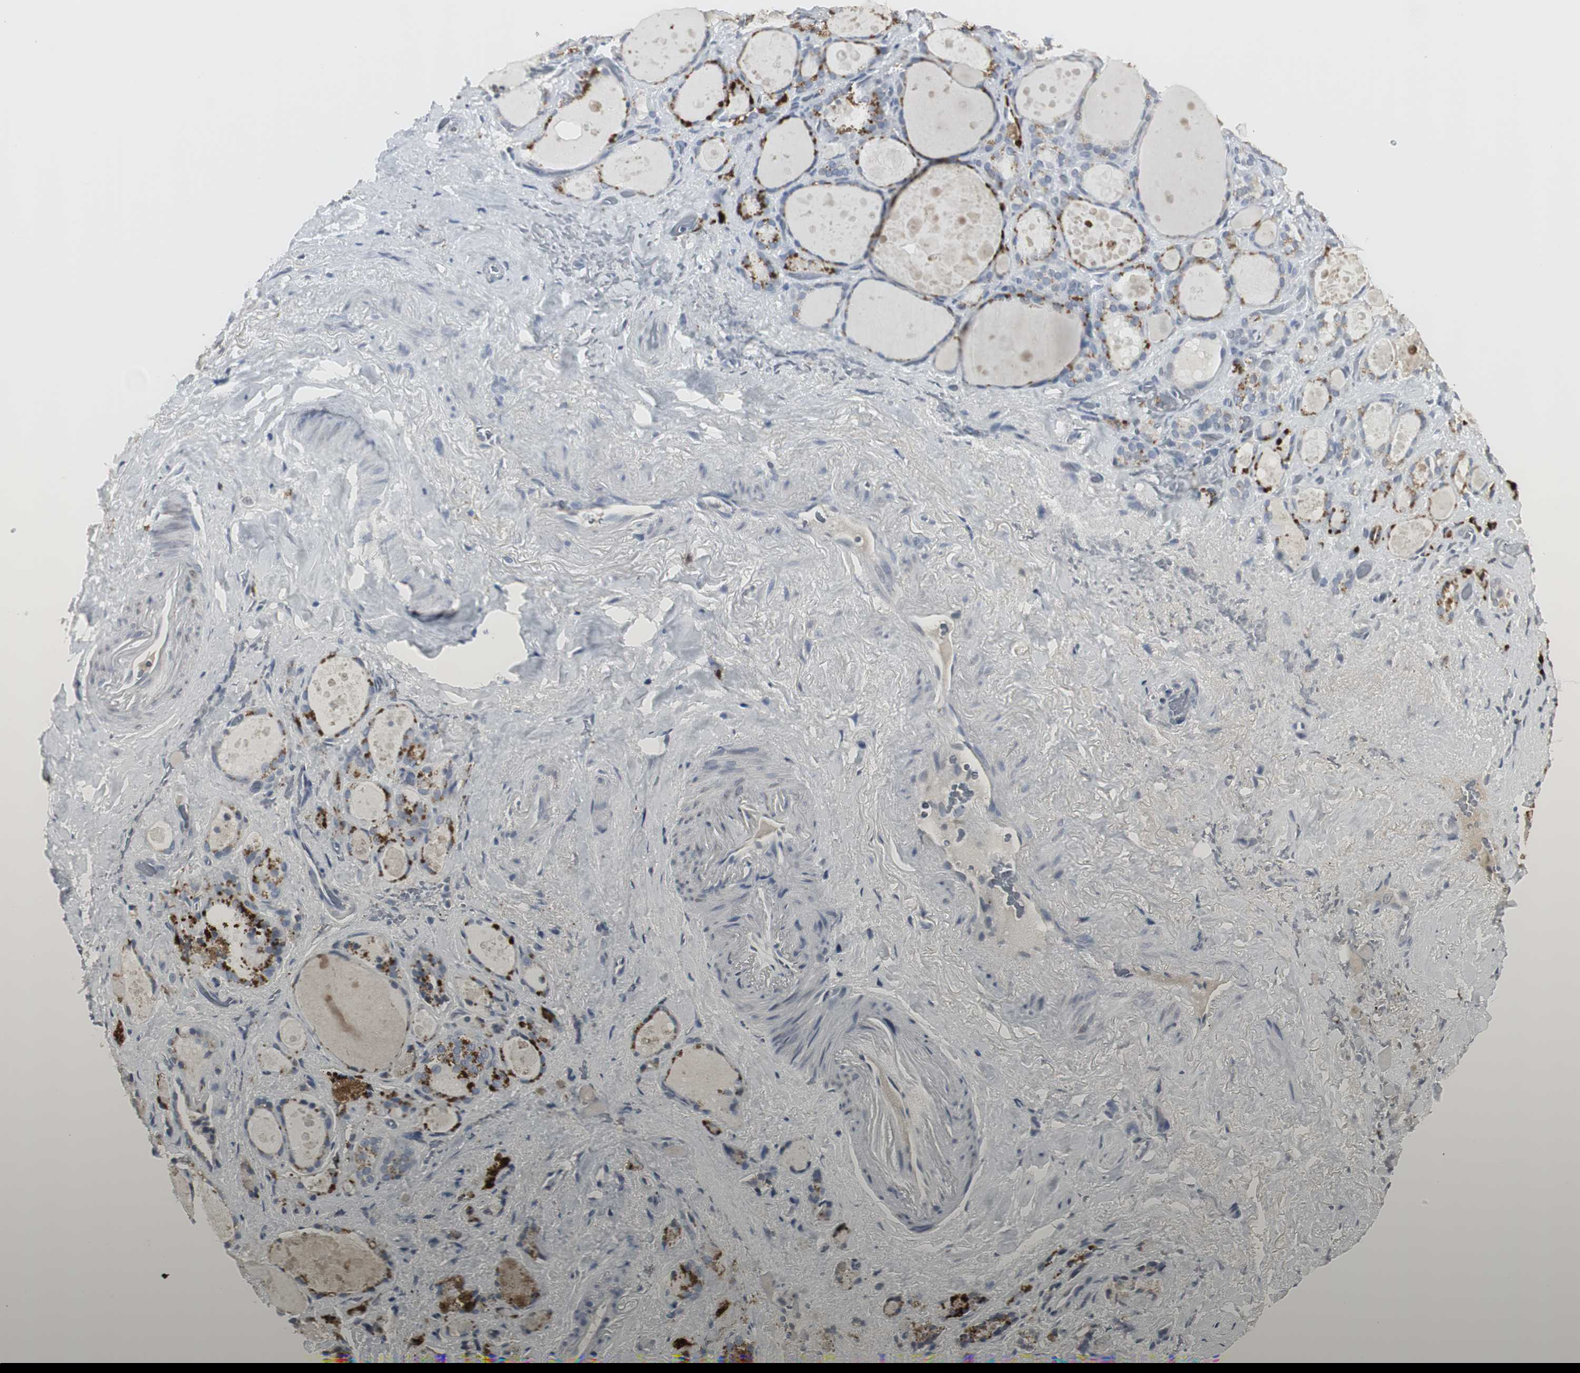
{"staining": {"intensity": "strong", "quantity": "<25%", "location": "cytoplasmic/membranous"}, "tissue": "thyroid gland", "cell_type": "Glandular cells", "image_type": "normal", "snomed": [{"axis": "morphology", "description": "Normal tissue, NOS"}, {"axis": "topography", "description": "Thyroid gland"}], "caption": "Brown immunohistochemical staining in benign human thyroid gland displays strong cytoplasmic/membranous positivity in about <25% of glandular cells.", "gene": "PI15", "patient": {"sex": "female", "age": 75}}